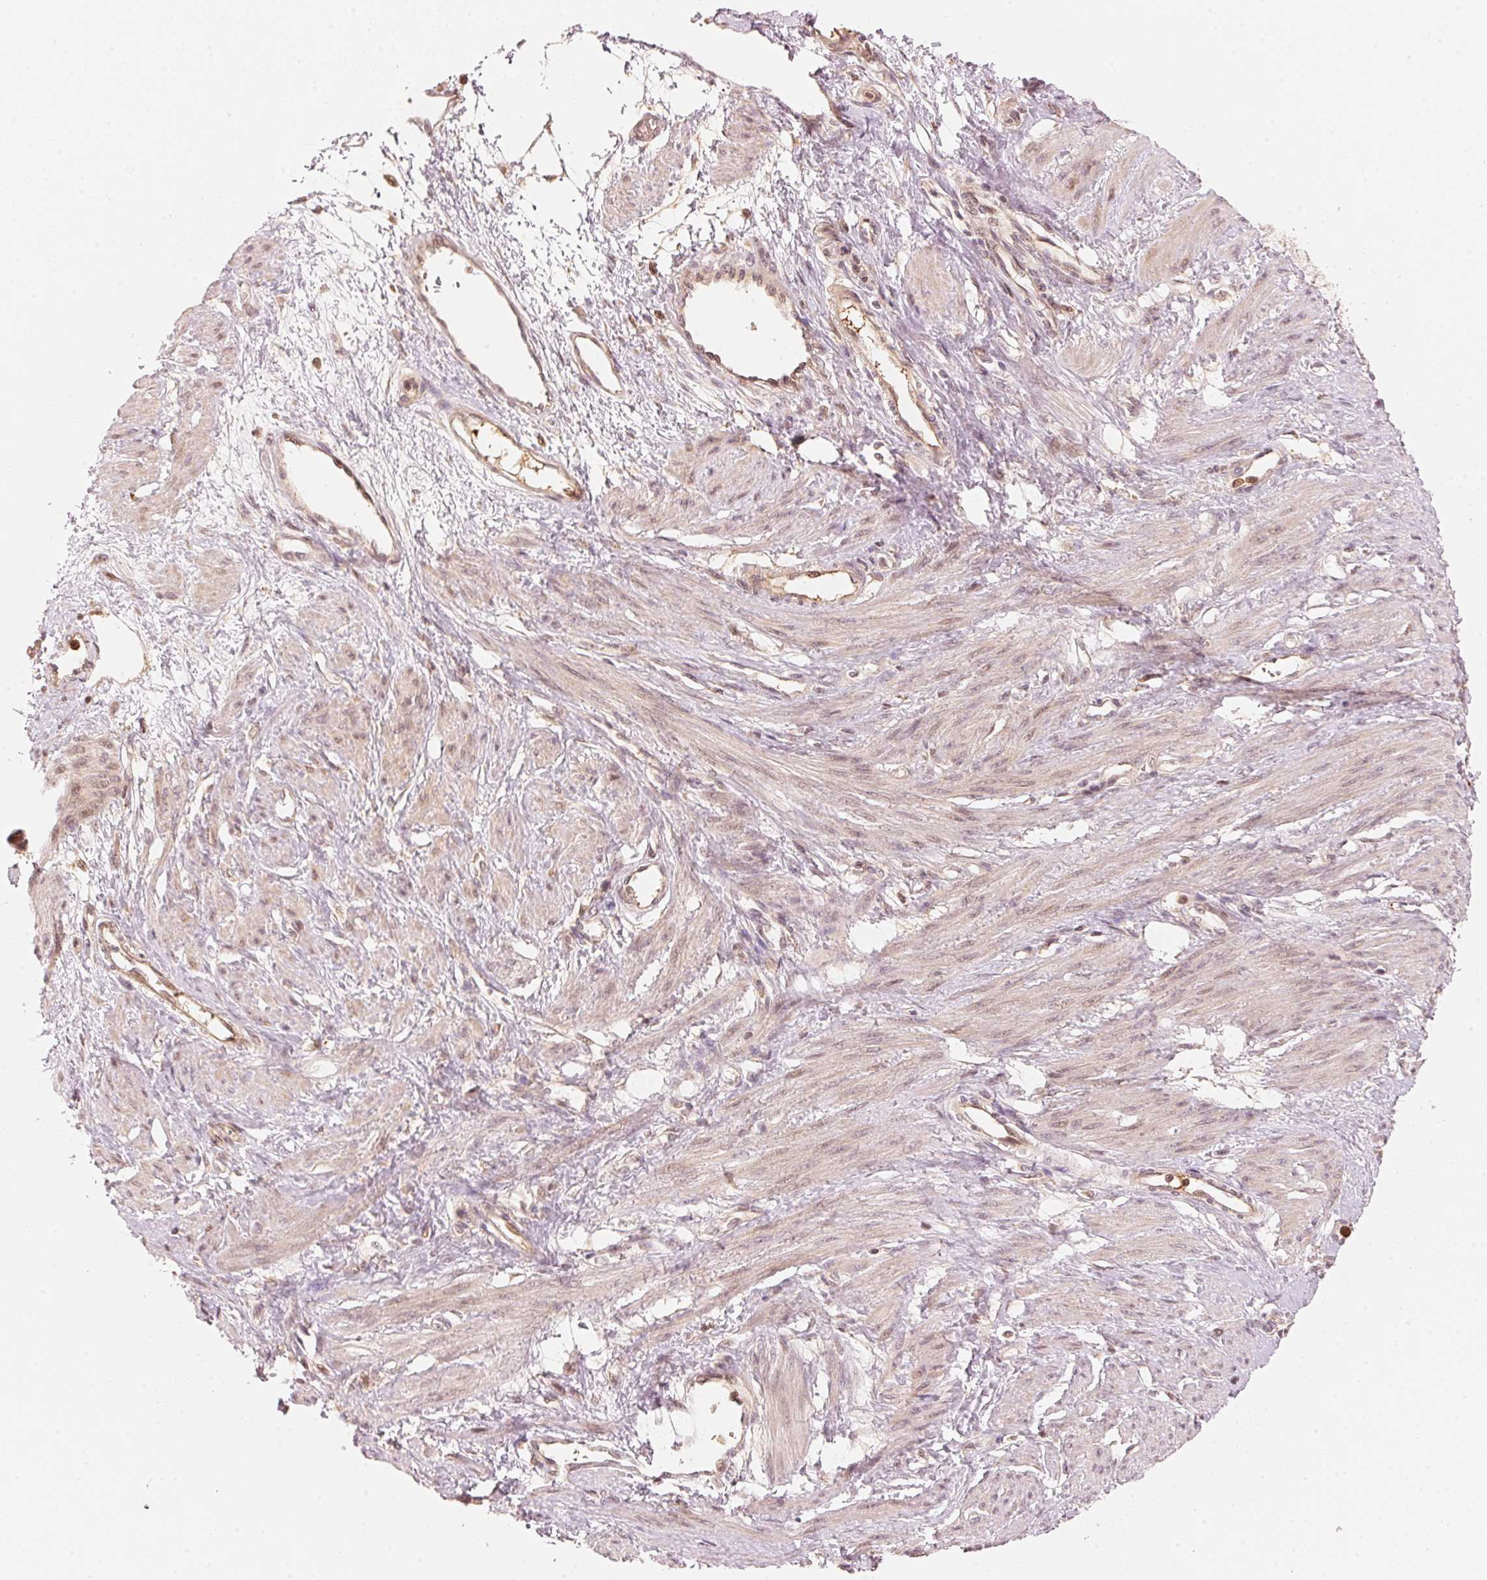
{"staining": {"intensity": "weak", "quantity": "<25%", "location": "cytoplasmic/membranous"}, "tissue": "smooth muscle", "cell_type": "Smooth muscle cells", "image_type": "normal", "snomed": [{"axis": "morphology", "description": "Normal tissue, NOS"}, {"axis": "topography", "description": "Smooth muscle"}, {"axis": "topography", "description": "Uterus"}], "caption": "Micrograph shows no significant protein expression in smooth muscle cells of unremarkable smooth muscle. (DAB immunohistochemistry, high magnification).", "gene": "PRKN", "patient": {"sex": "female", "age": 39}}